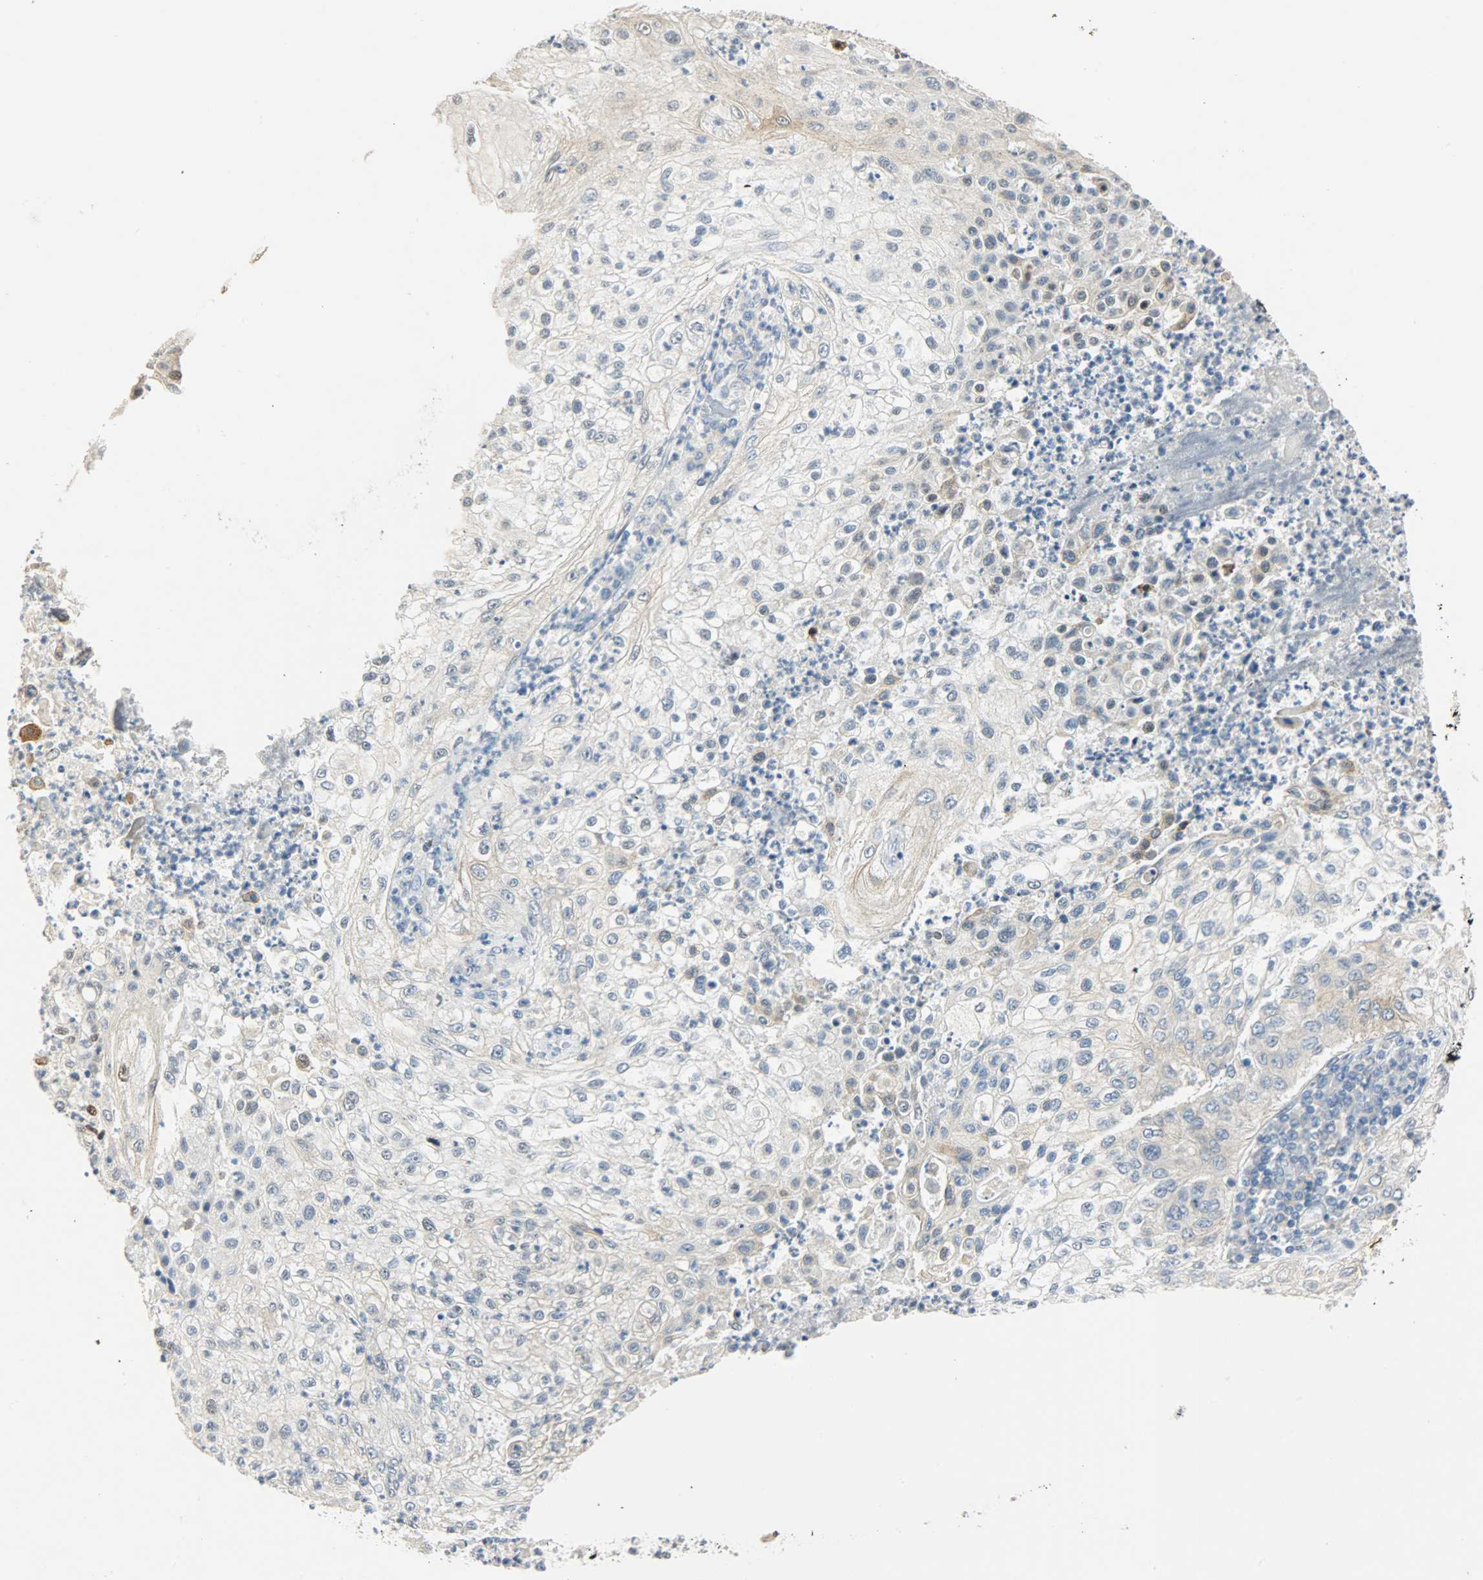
{"staining": {"intensity": "weak", "quantity": "25%-75%", "location": "cytoplasmic/membranous"}, "tissue": "lung cancer", "cell_type": "Tumor cells", "image_type": "cancer", "snomed": [{"axis": "morphology", "description": "Inflammation, NOS"}, {"axis": "morphology", "description": "Squamous cell carcinoma, NOS"}, {"axis": "topography", "description": "Lymph node"}, {"axis": "topography", "description": "Soft tissue"}, {"axis": "topography", "description": "Lung"}], "caption": "The micrograph displays immunohistochemical staining of lung squamous cell carcinoma. There is weak cytoplasmic/membranous staining is present in approximately 25%-75% of tumor cells.", "gene": "PPARG", "patient": {"sex": "male", "age": 66}}